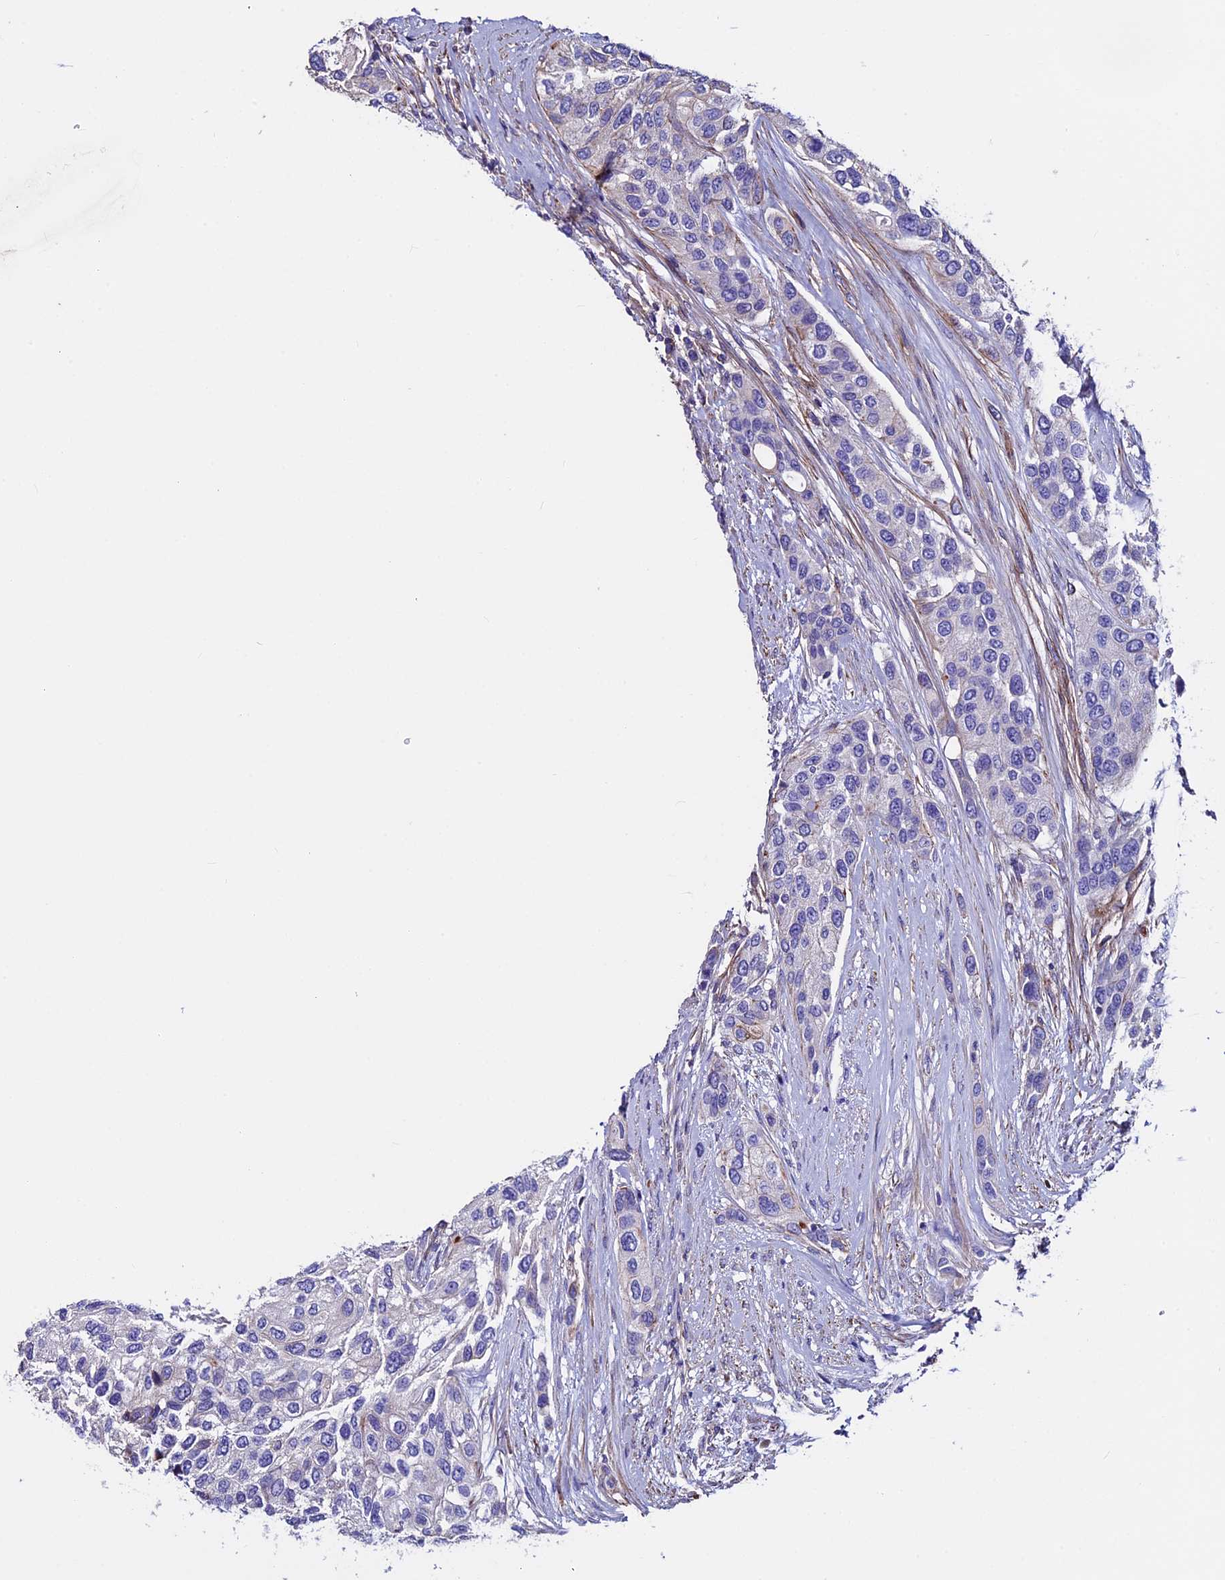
{"staining": {"intensity": "negative", "quantity": "none", "location": "none"}, "tissue": "urothelial cancer", "cell_type": "Tumor cells", "image_type": "cancer", "snomed": [{"axis": "morphology", "description": "Normal tissue, NOS"}, {"axis": "morphology", "description": "Urothelial carcinoma, High grade"}, {"axis": "topography", "description": "Vascular tissue"}, {"axis": "topography", "description": "Urinary bladder"}], "caption": "DAB immunohistochemical staining of human urothelial carcinoma (high-grade) exhibits no significant expression in tumor cells. Nuclei are stained in blue.", "gene": "EVA1B", "patient": {"sex": "female", "age": 56}}